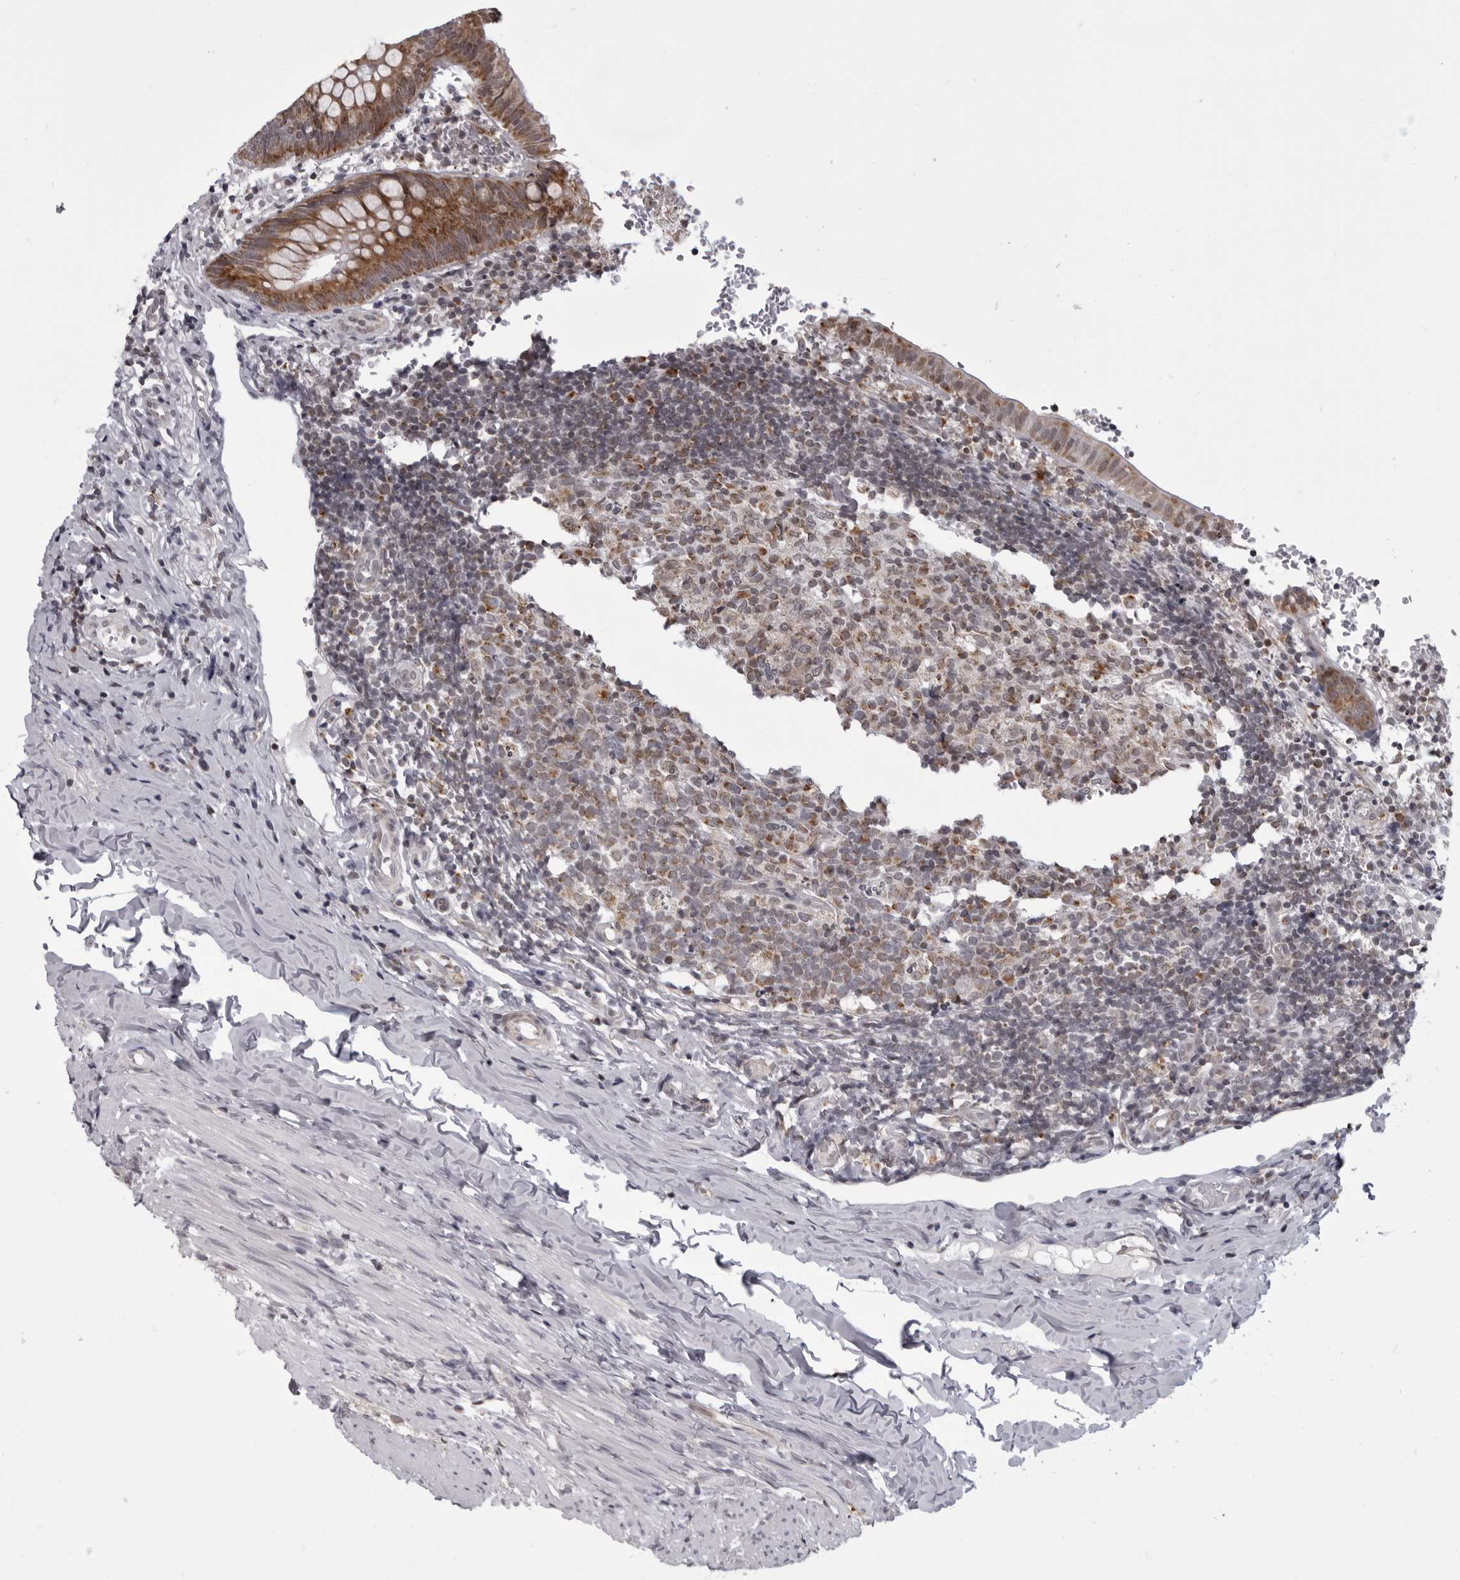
{"staining": {"intensity": "moderate", "quantity": ">75%", "location": "cytoplasmic/membranous"}, "tissue": "appendix", "cell_type": "Glandular cells", "image_type": "normal", "snomed": [{"axis": "morphology", "description": "Normal tissue, NOS"}, {"axis": "topography", "description": "Appendix"}], "caption": "Protein expression analysis of unremarkable appendix displays moderate cytoplasmic/membranous positivity in approximately >75% of glandular cells.", "gene": "RTCA", "patient": {"sex": "male", "age": 8}}